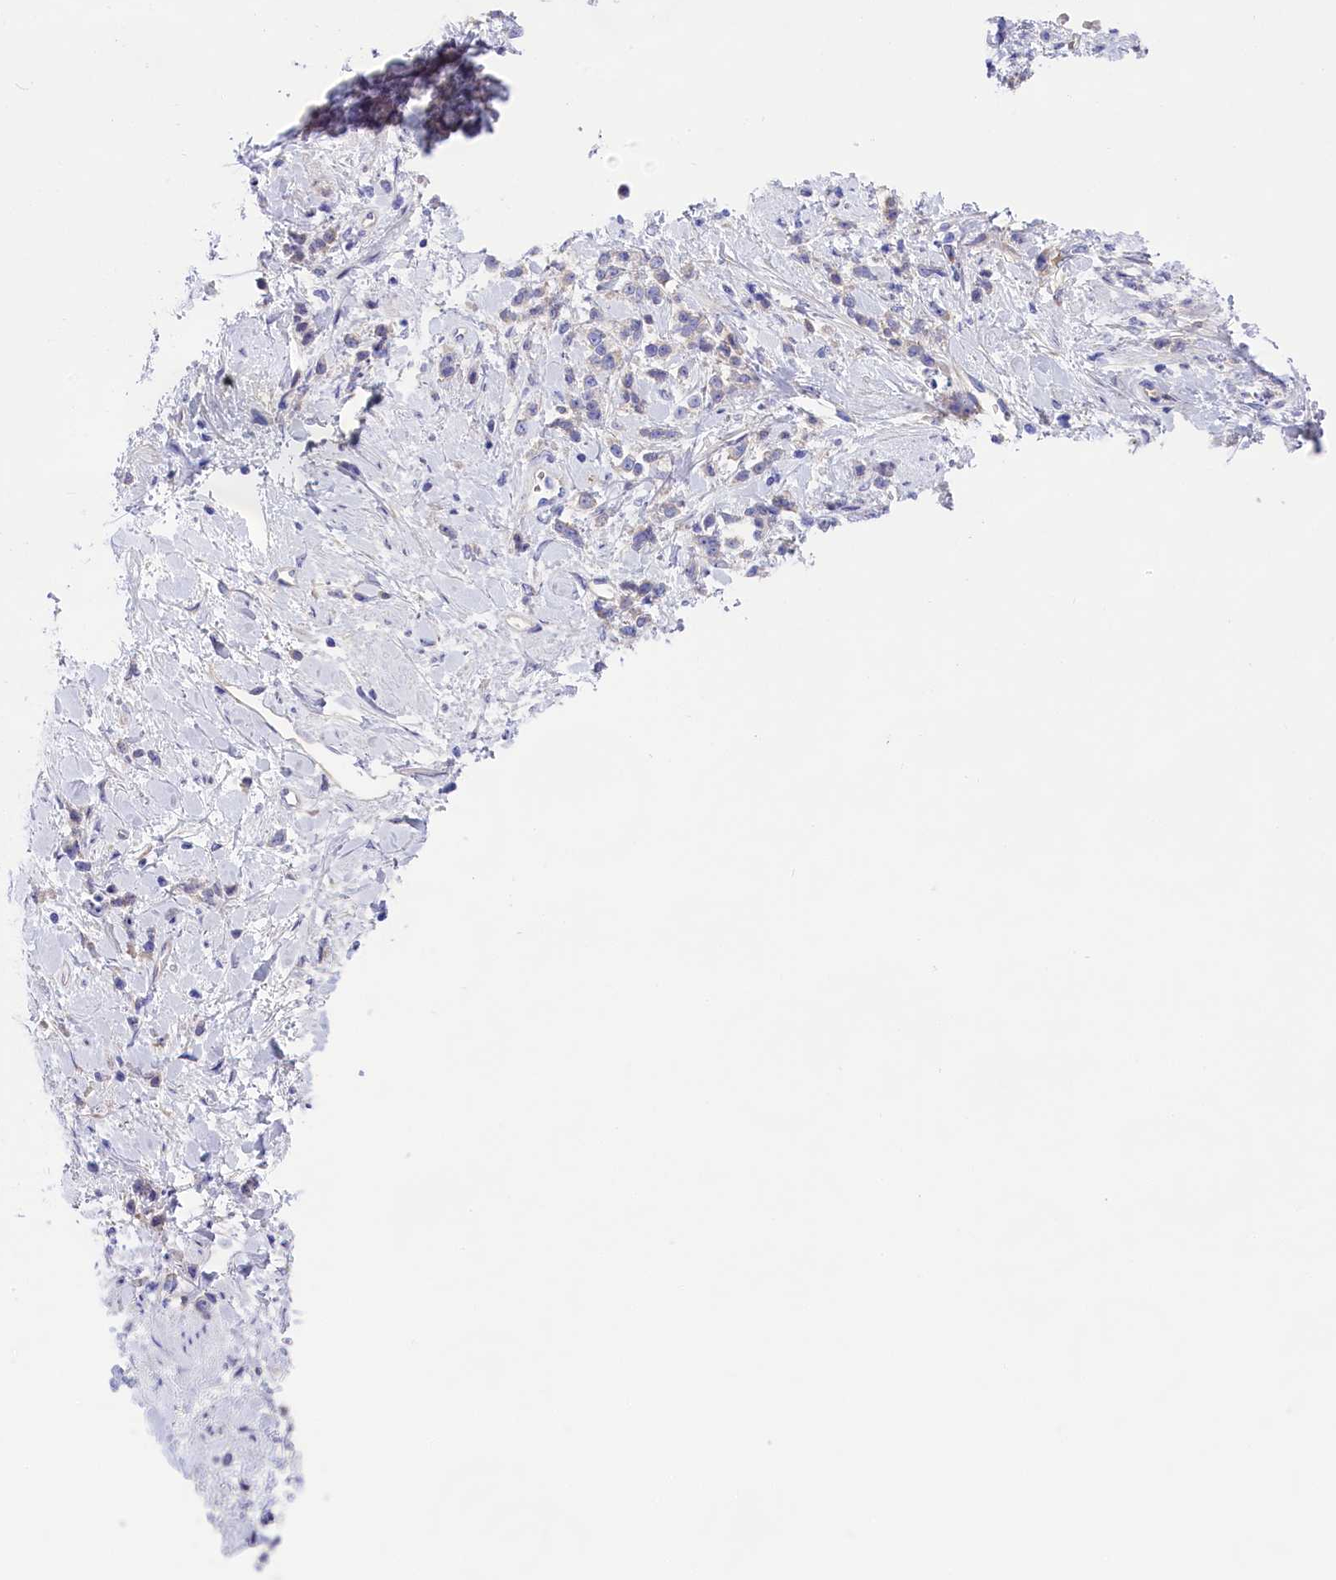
{"staining": {"intensity": "negative", "quantity": "none", "location": "none"}, "tissue": "stomach cancer", "cell_type": "Tumor cells", "image_type": "cancer", "snomed": [{"axis": "morphology", "description": "Adenocarcinoma, NOS"}, {"axis": "topography", "description": "Stomach"}], "caption": "DAB immunohistochemical staining of human stomach cancer (adenocarcinoma) exhibits no significant positivity in tumor cells.", "gene": "PPP1R13L", "patient": {"sex": "female", "age": 60}}